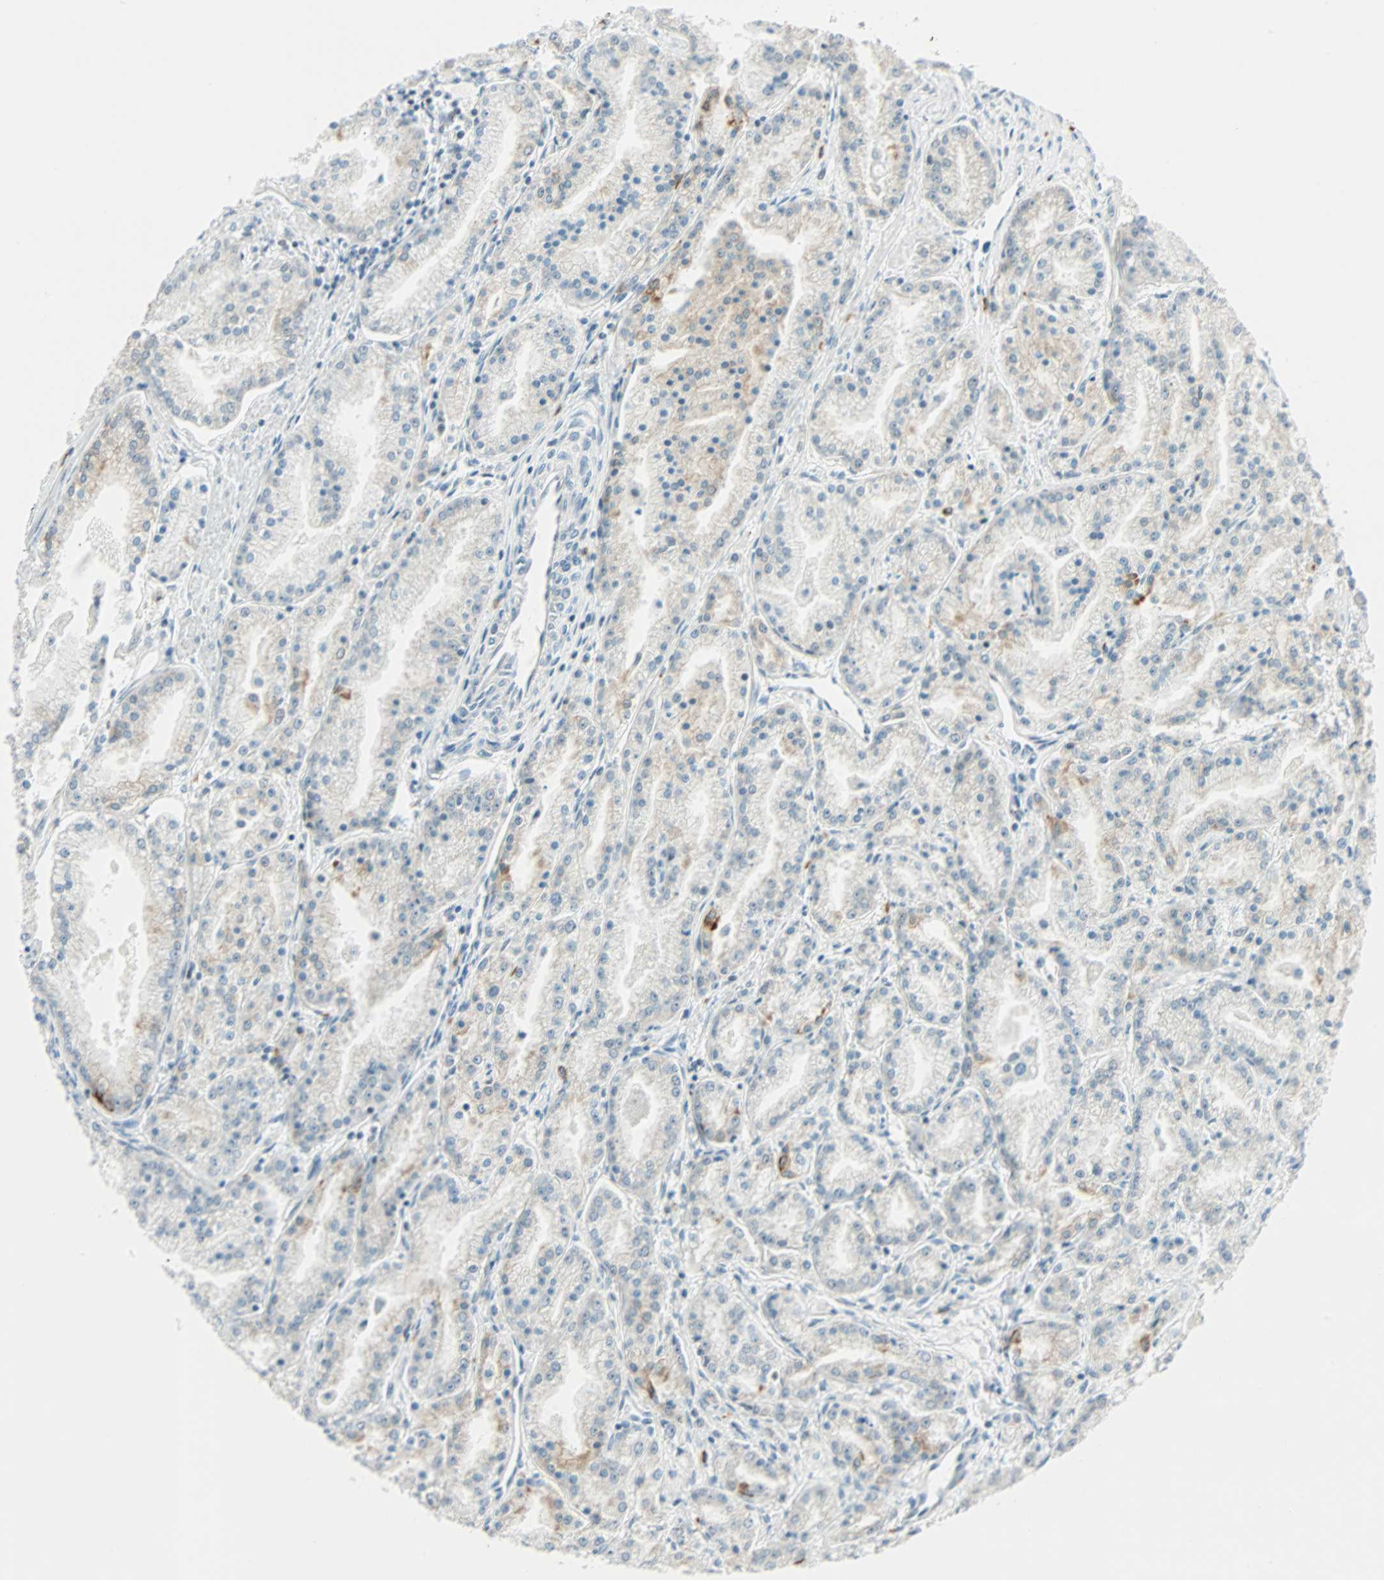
{"staining": {"intensity": "strong", "quantity": "<25%", "location": "cytoplasmic/membranous"}, "tissue": "prostate cancer", "cell_type": "Tumor cells", "image_type": "cancer", "snomed": [{"axis": "morphology", "description": "Adenocarcinoma, High grade"}, {"axis": "topography", "description": "Prostate"}], "caption": "Protein positivity by IHC demonstrates strong cytoplasmic/membranous staining in about <25% of tumor cells in prostate cancer (high-grade adenocarcinoma).", "gene": "NELFE", "patient": {"sex": "male", "age": 61}}